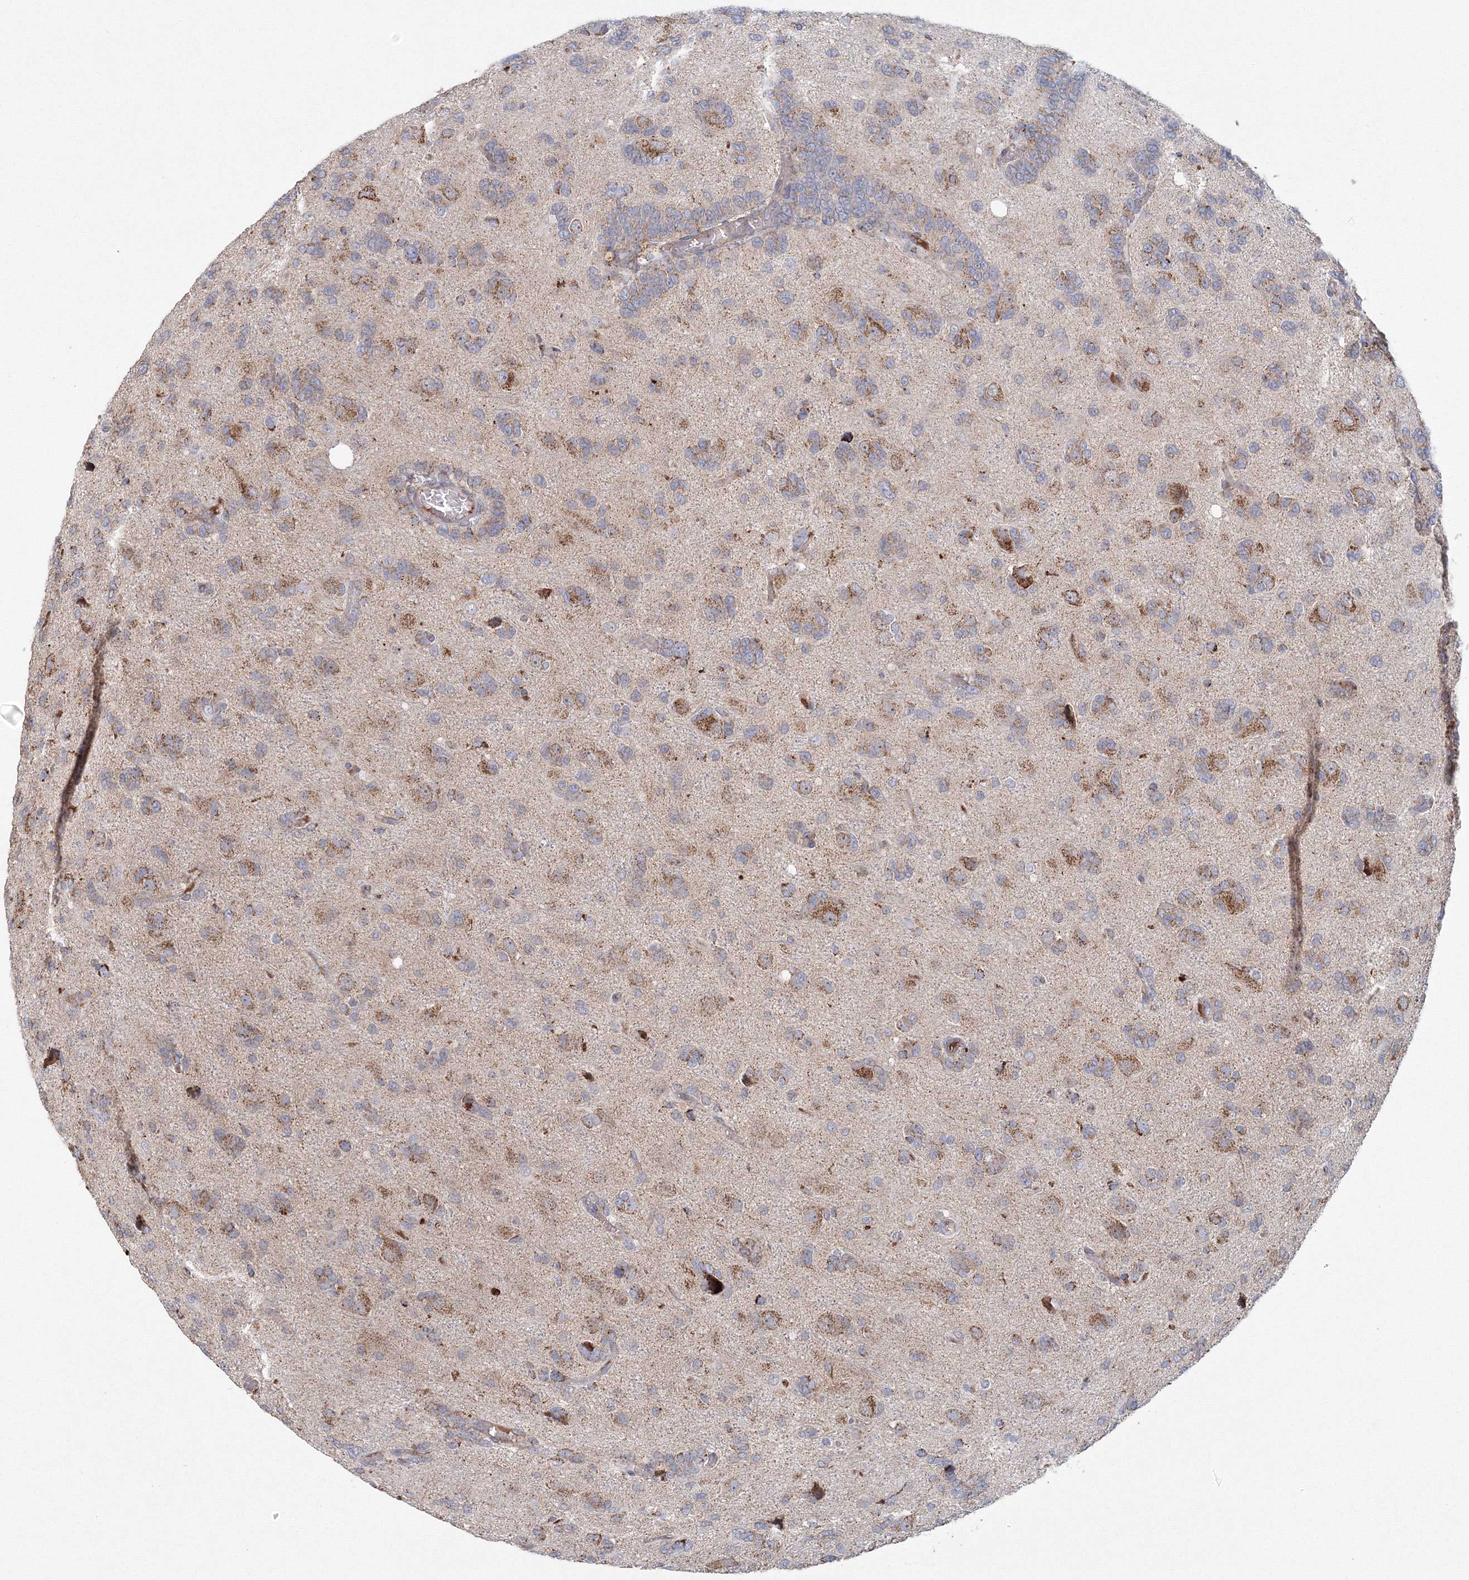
{"staining": {"intensity": "moderate", "quantity": "25%-75%", "location": "cytoplasmic/membranous"}, "tissue": "glioma", "cell_type": "Tumor cells", "image_type": "cancer", "snomed": [{"axis": "morphology", "description": "Glioma, malignant, High grade"}, {"axis": "topography", "description": "Brain"}], "caption": "This is an image of immunohistochemistry staining of high-grade glioma (malignant), which shows moderate positivity in the cytoplasmic/membranous of tumor cells.", "gene": "GRPEL1", "patient": {"sex": "female", "age": 59}}